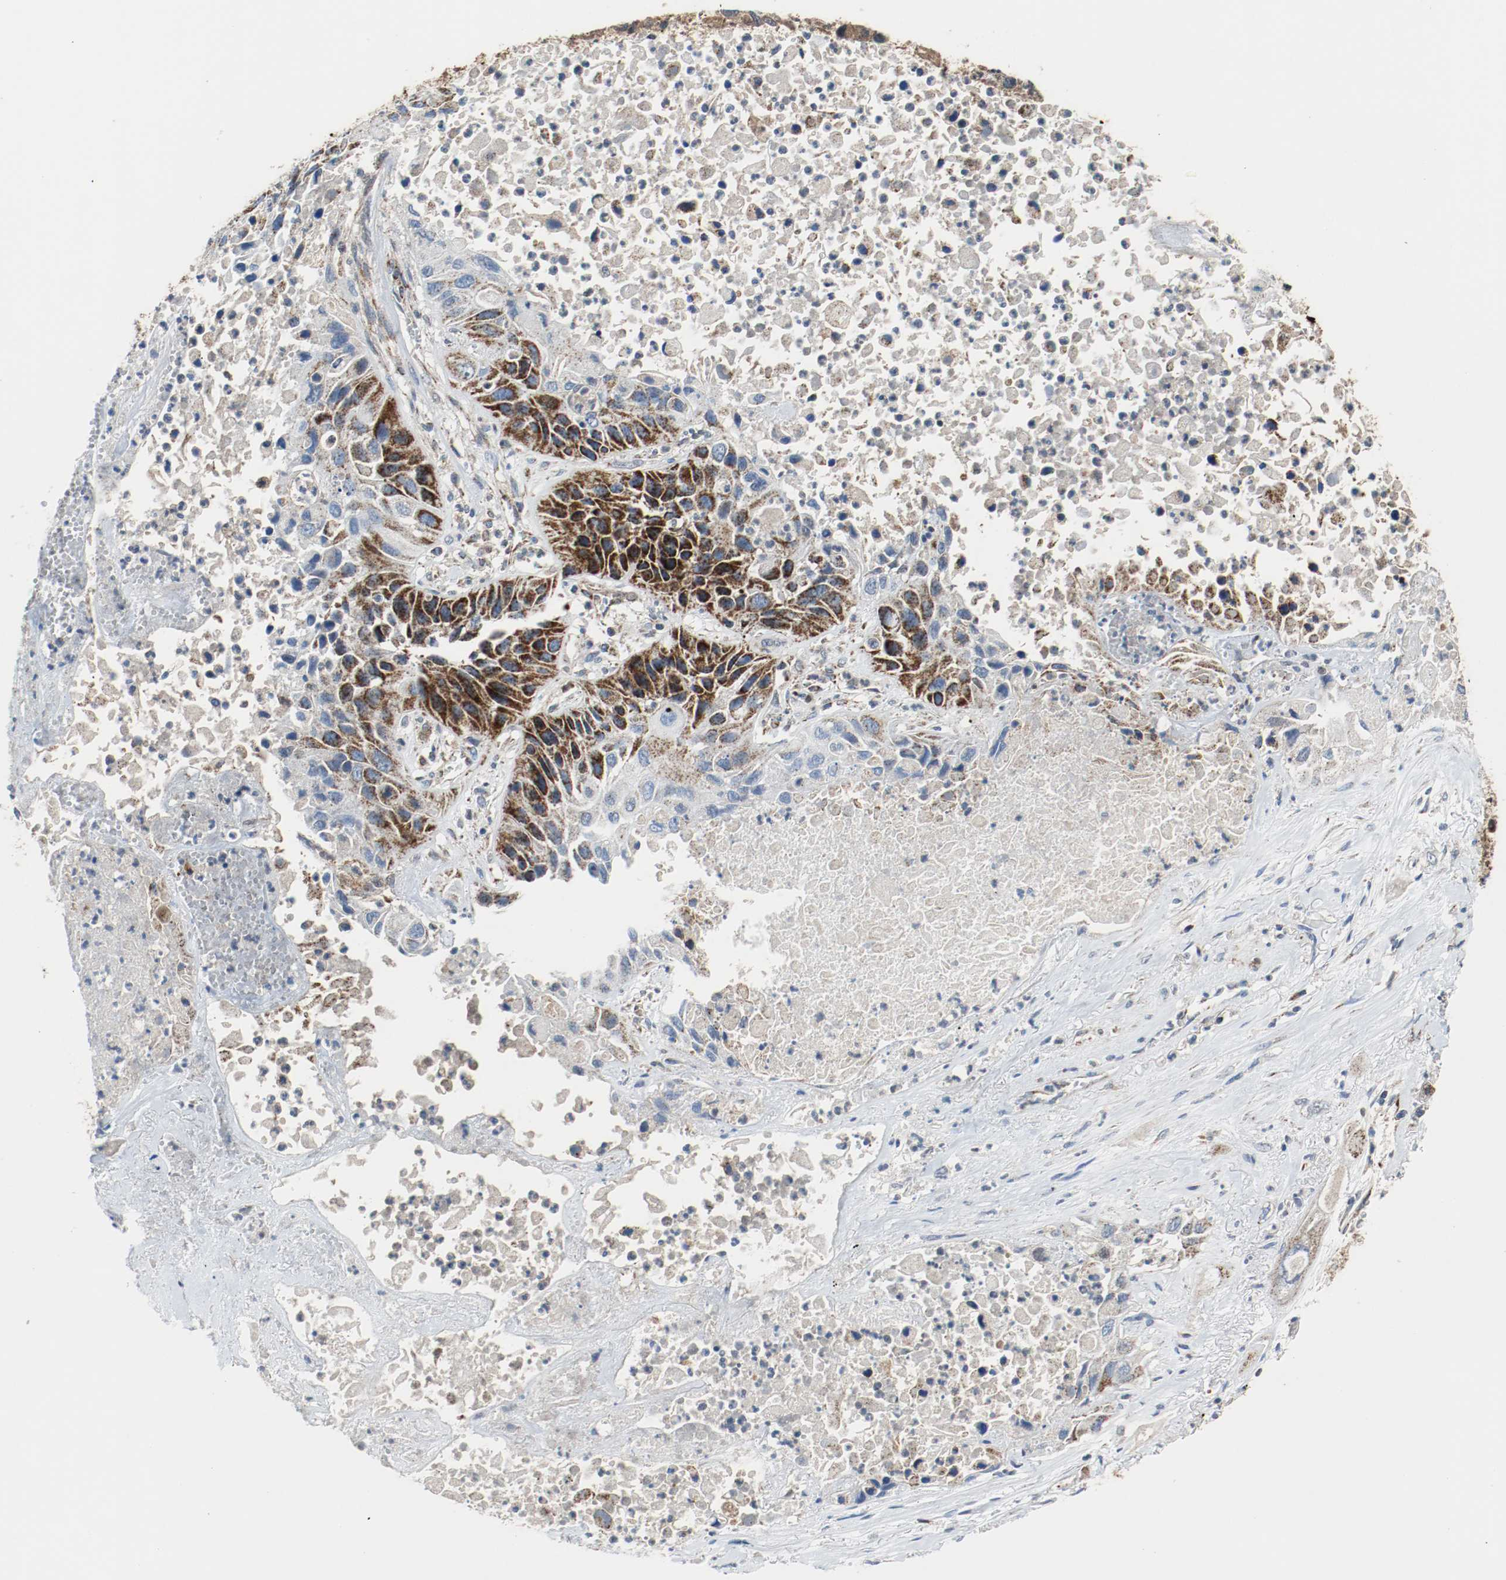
{"staining": {"intensity": "strong", "quantity": "25%-75%", "location": "cytoplasmic/membranous"}, "tissue": "lung cancer", "cell_type": "Tumor cells", "image_type": "cancer", "snomed": [{"axis": "morphology", "description": "Squamous cell carcinoma, NOS"}, {"axis": "topography", "description": "Lung"}], "caption": "Lung cancer (squamous cell carcinoma) stained with IHC exhibits strong cytoplasmic/membranous positivity in approximately 25%-75% of tumor cells.", "gene": "TXNRD1", "patient": {"sex": "female", "age": 76}}